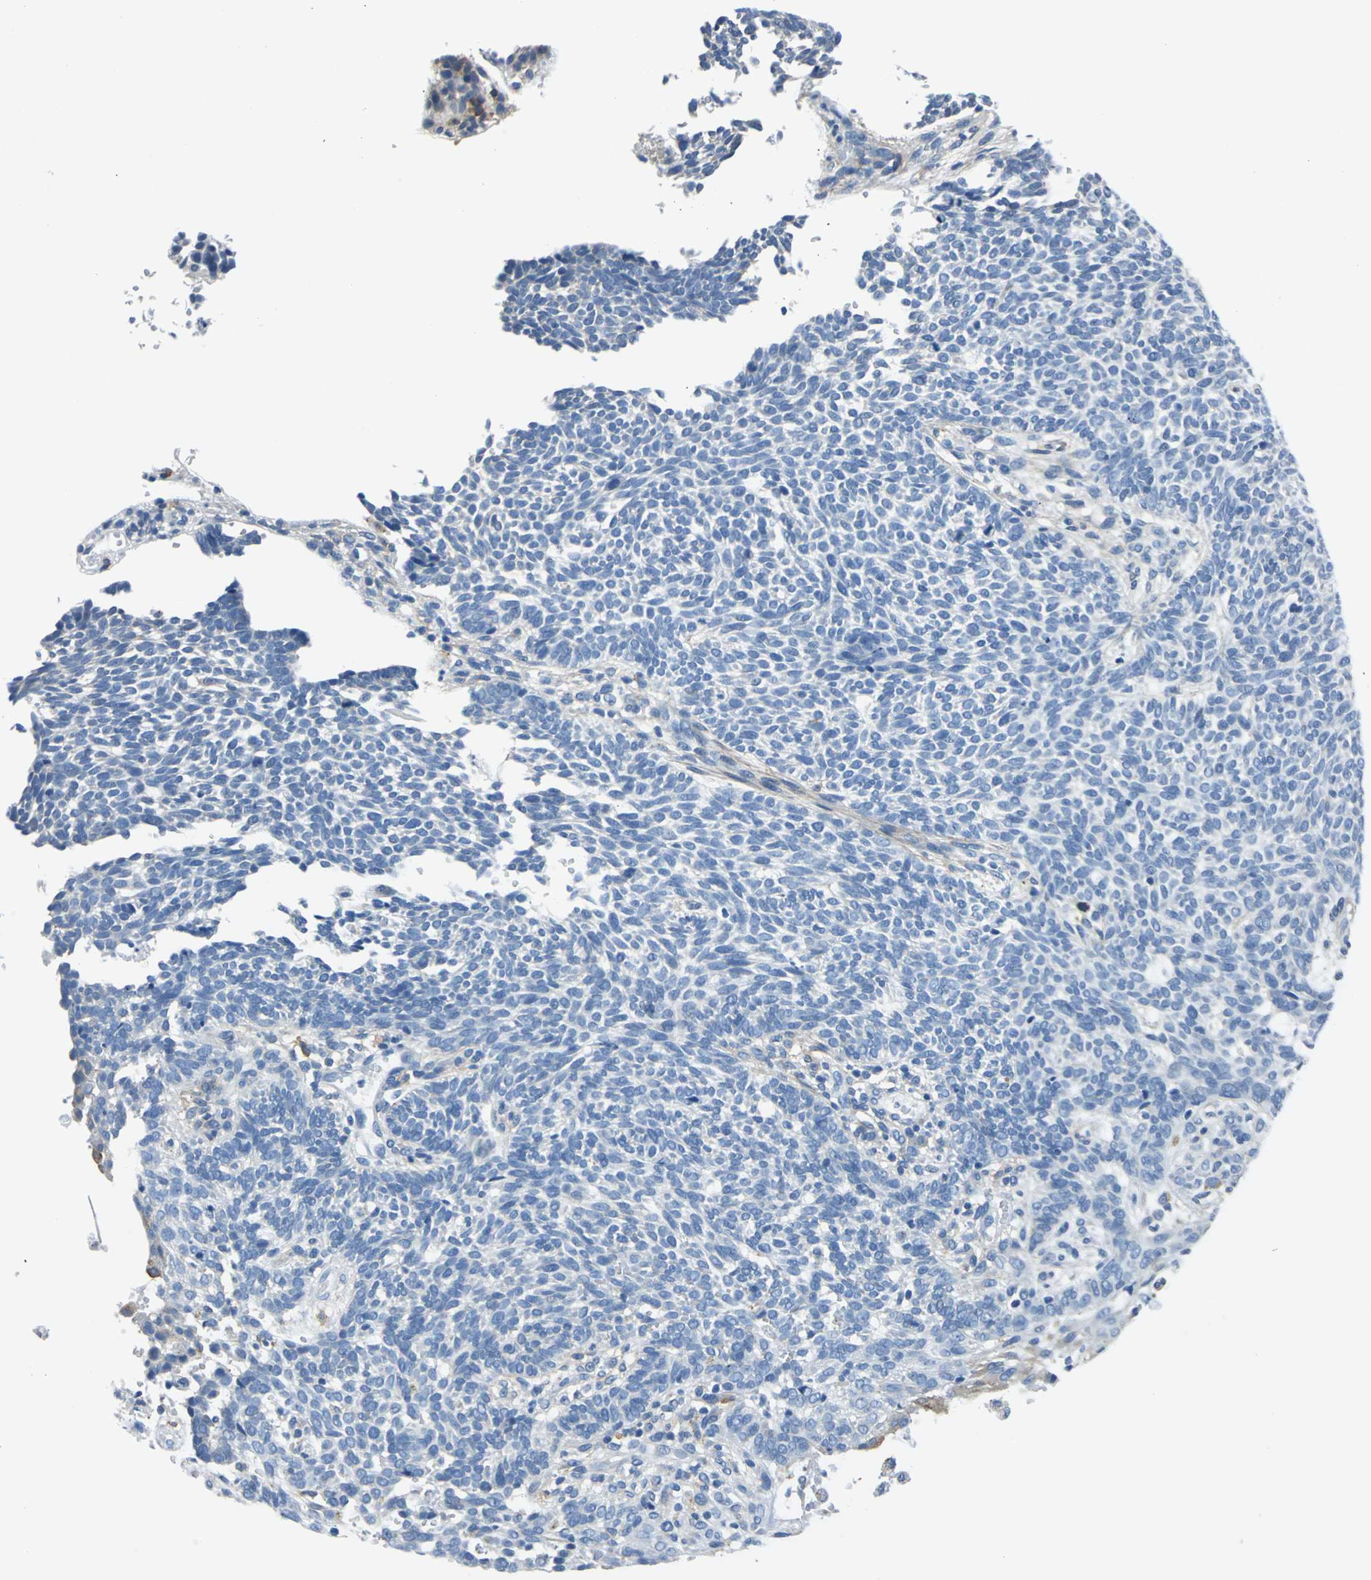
{"staining": {"intensity": "negative", "quantity": "none", "location": "none"}, "tissue": "skin cancer", "cell_type": "Tumor cells", "image_type": "cancer", "snomed": [{"axis": "morphology", "description": "Normal tissue, NOS"}, {"axis": "morphology", "description": "Basal cell carcinoma"}, {"axis": "topography", "description": "Skin"}], "caption": "The micrograph reveals no staining of tumor cells in skin cancer.", "gene": "AKAP12", "patient": {"sex": "male", "age": 87}}